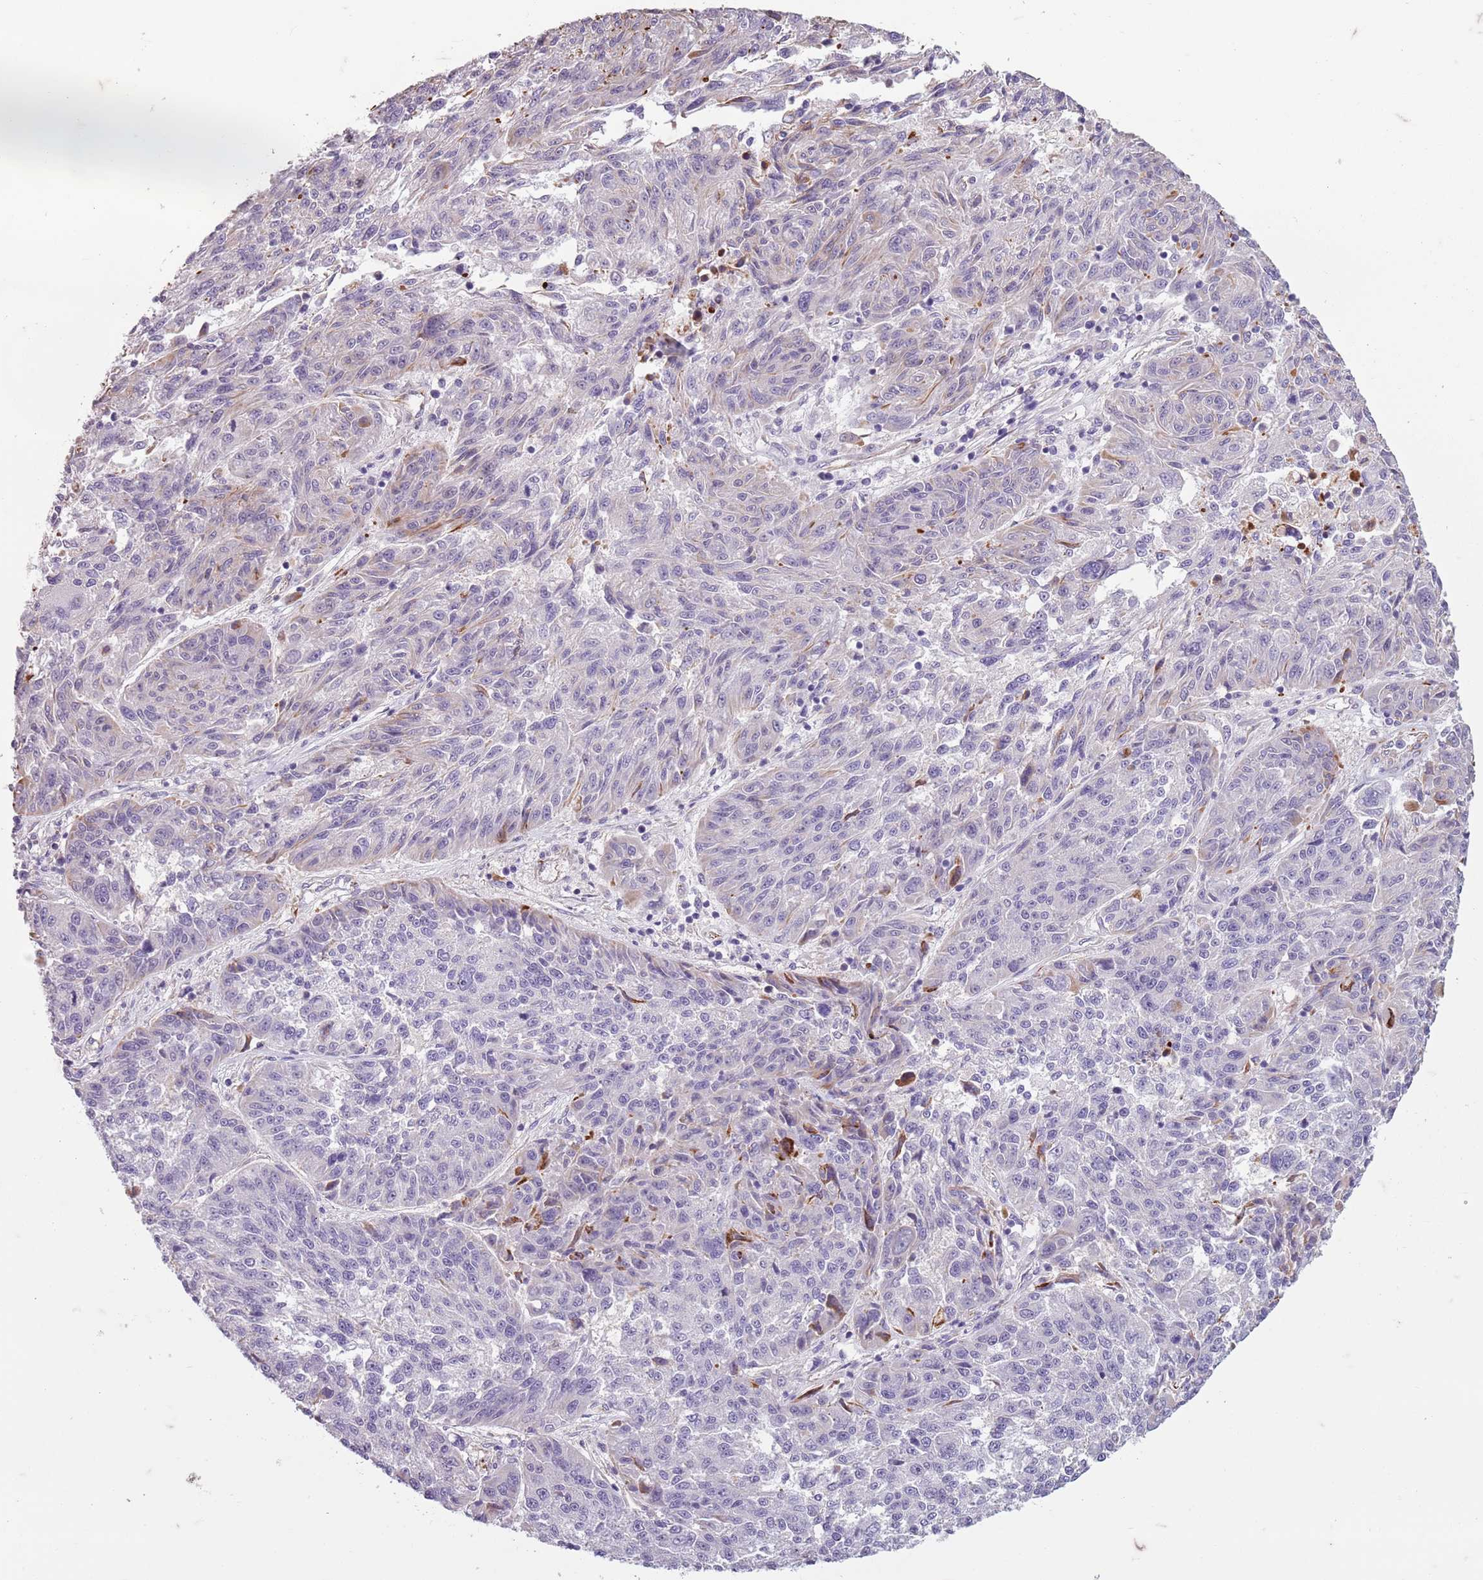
{"staining": {"intensity": "negative", "quantity": "none", "location": "none"}, "tissue": "melanoma", "cell_type": "Tumor cells", "image_type": "cancer", "snomed": [{"axis": "morphology", "description": "Malignant melanoma, NOS"}, {"axis": "topography", "description": "Skin"}], "caption": "A high-resolution photomicrograph shows IHC staining of melanoma, which displays no significant staining in tumor cells.", "gene": "TAS2R38", "patient": {"sex": "male", "age": 53}}